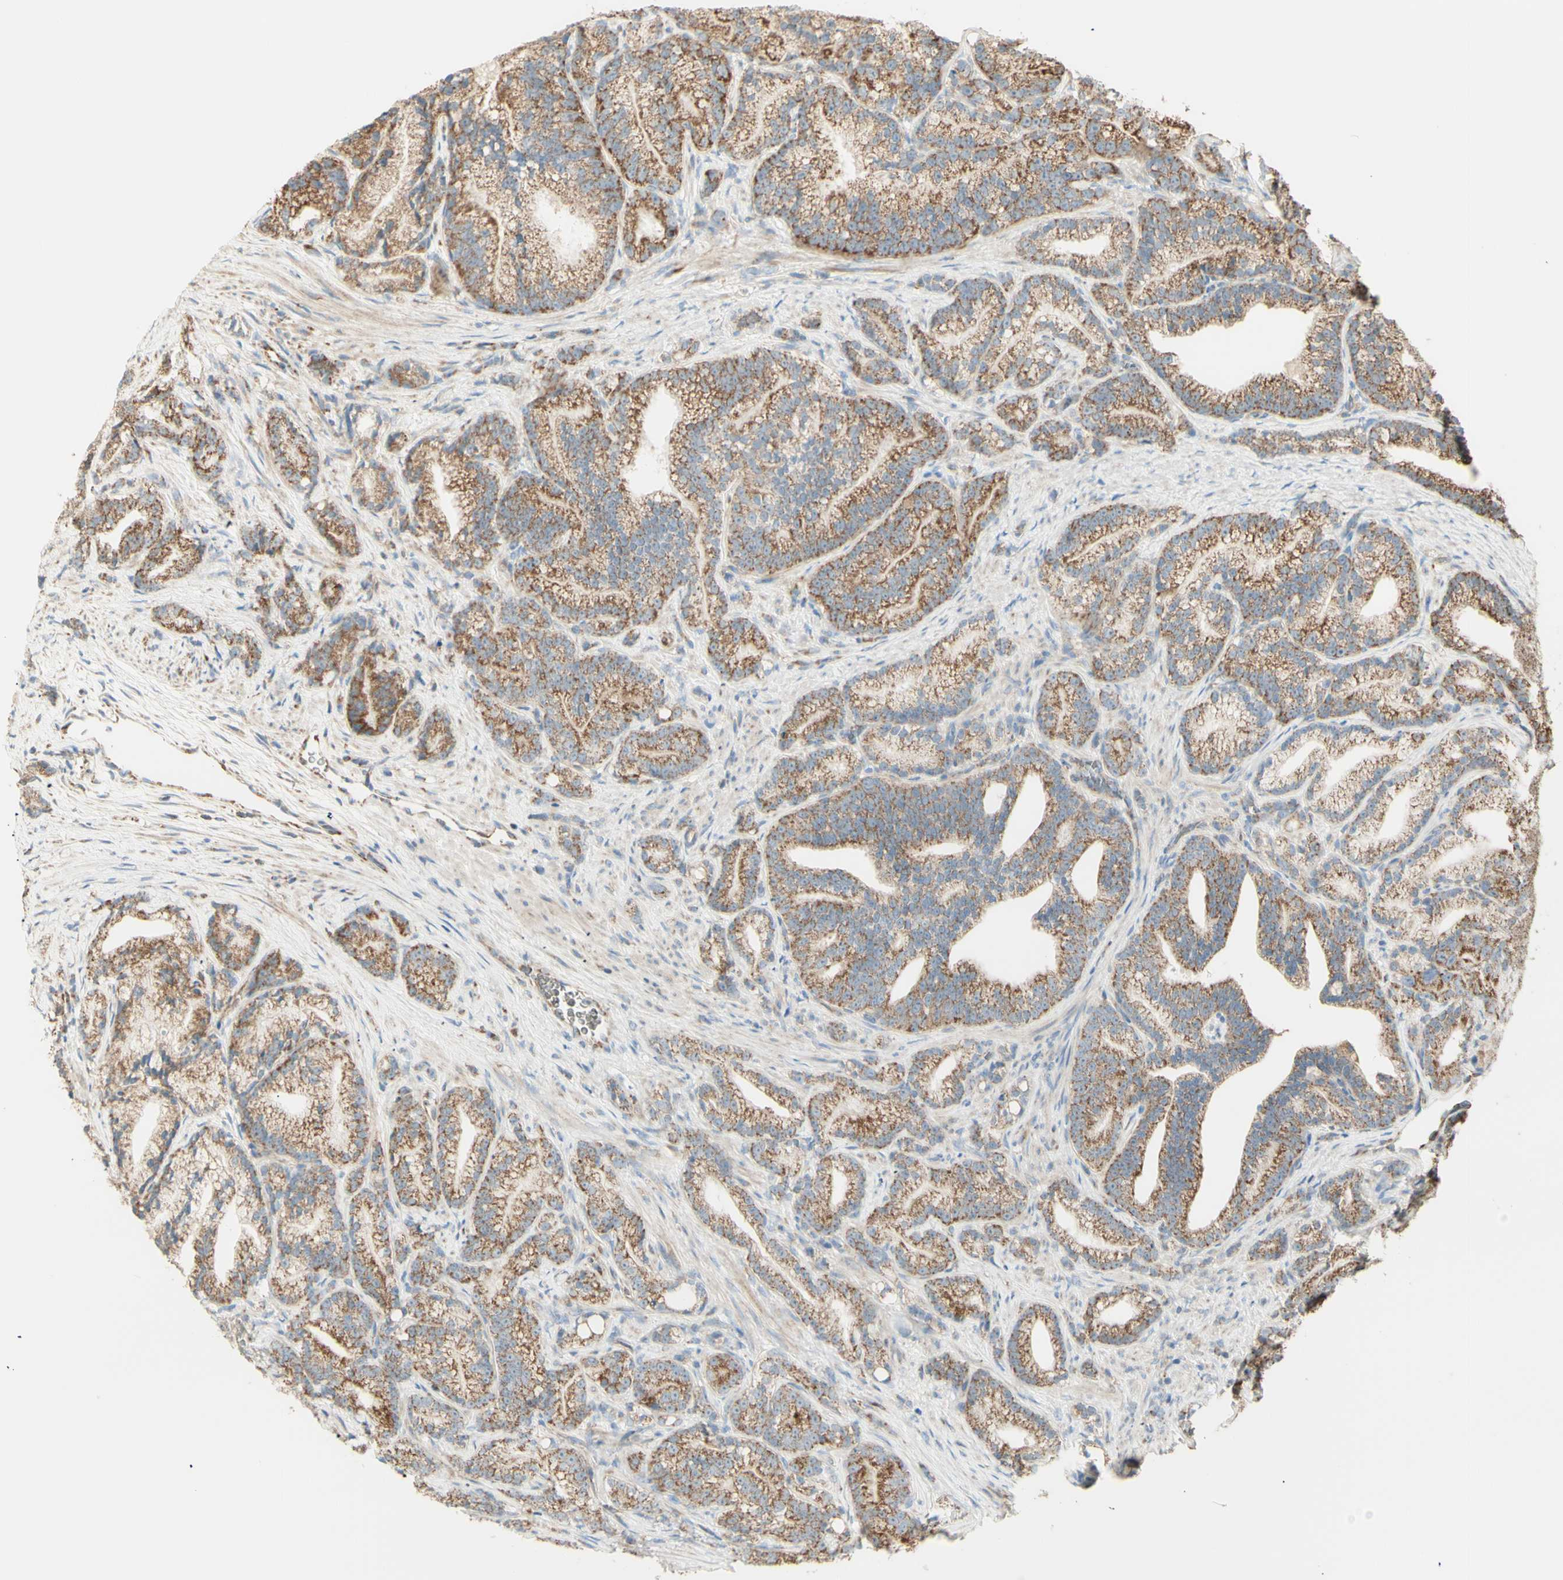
{"staining": {"intensity": "moderate", "quantity": ">75%", "location": "cytoplasmic/membranous"}, "tissue": "prostate cancer", "cell_type": "Tumor cells", "image_type": "cancer", "snomed": [{"axis": "morphology", "description": "Adenocarcinoma, Low grade"}, {"axis": "topography", "description": "Prostate"}], "caption": "IHC of prostate cancer (adenocarcinoma (low-grade)) displays medium levels of moderate cytoplasmic/membranous staining in approximately >75% of tumor cells.", "gene": "LETM1", "patient": {"sex": "male", "age": 89}}